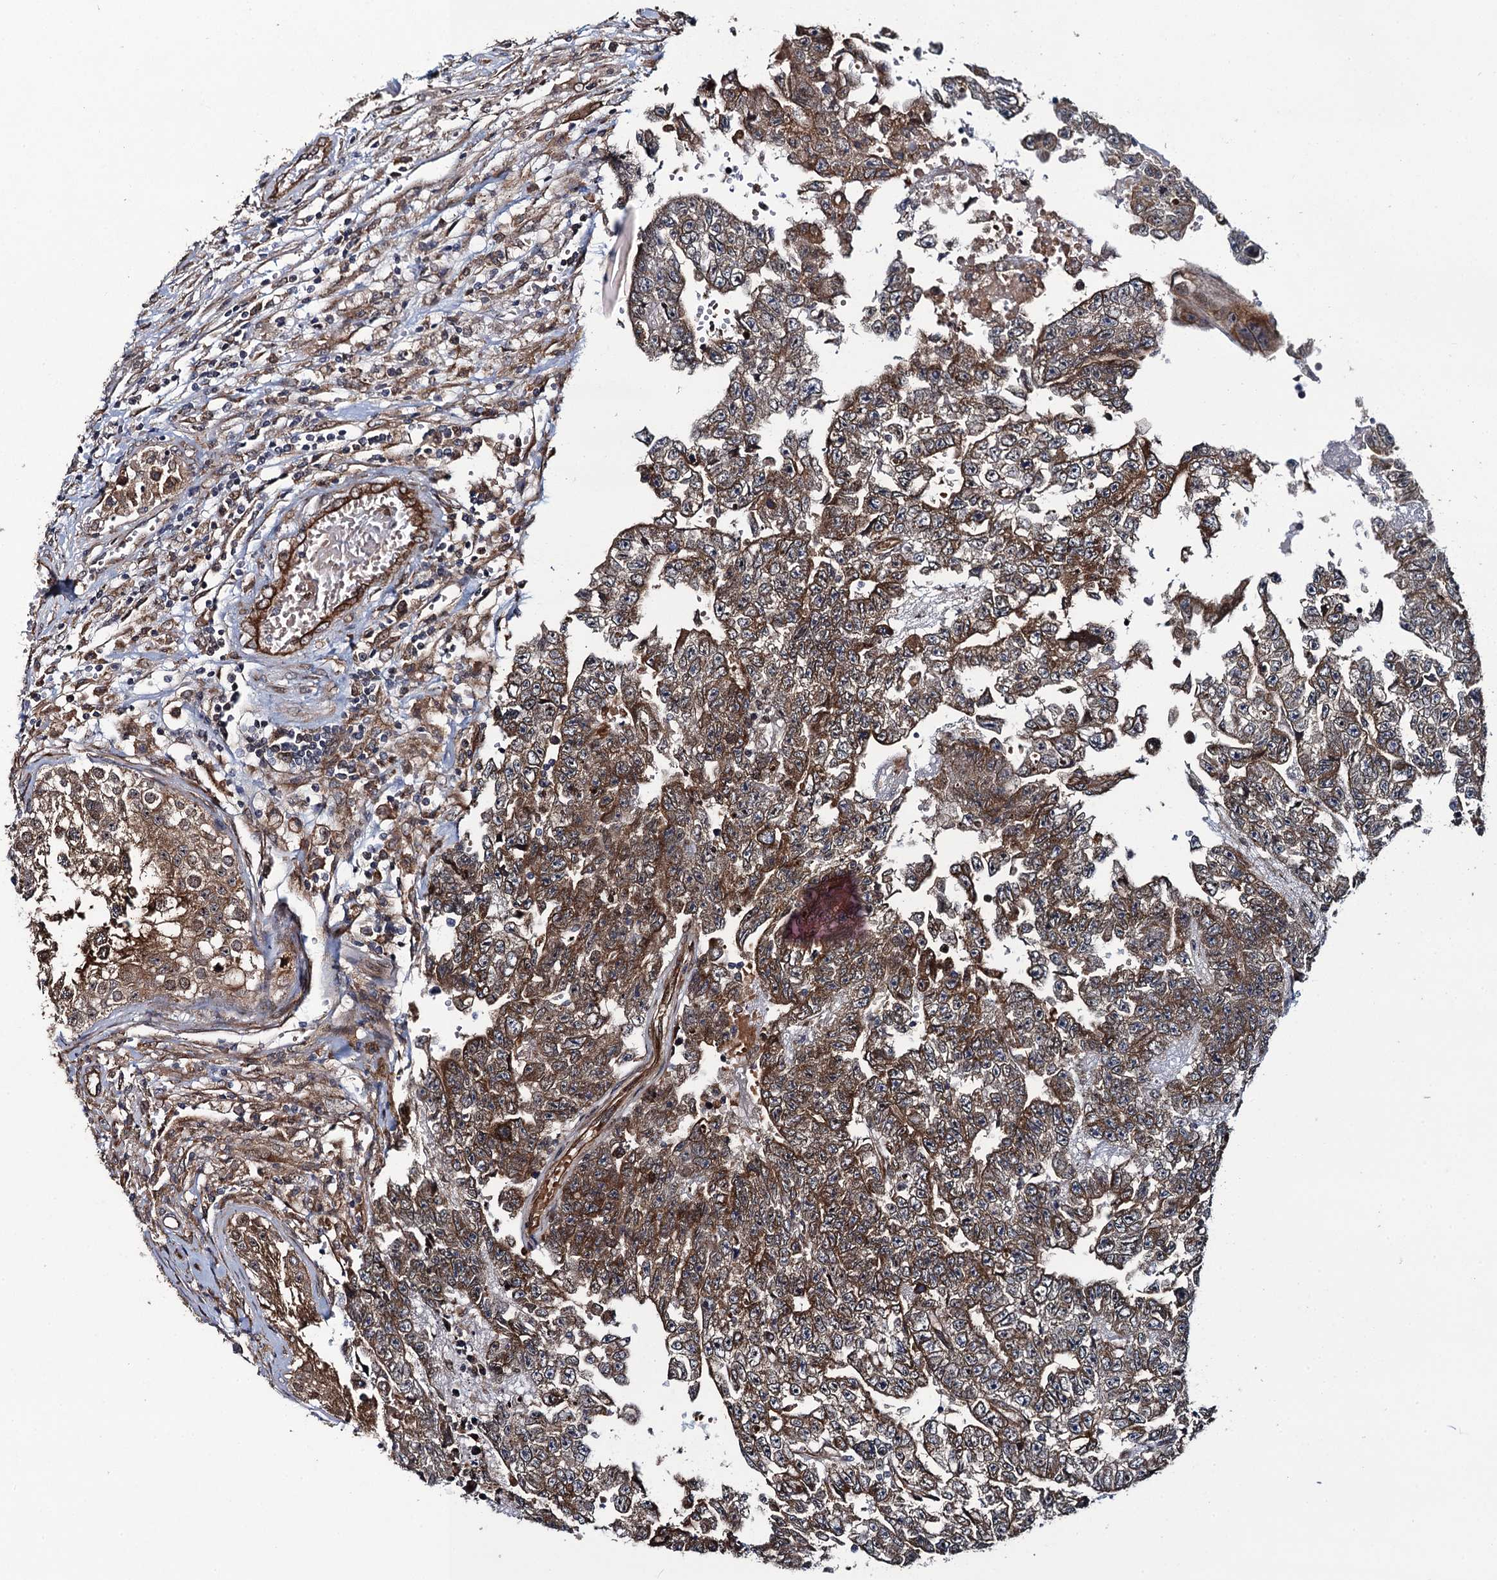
{"staining": {"intensity": "moderate", "quantity": ">75%", "location": "cytoplasmic/membranous"}, "tissue": "testis cancer", "cell_type": "Tumor cells", "image_type": "cancer", "snomed": [{"axis": "morphology", "description": "Carcinoma, Embryonal, NOS"}, {"axis": "topography", "description": "Testis"}], "caption": "The immunohistochemical stain labels moderate cytoplasmic/membranous positivity in tumor cells of embryonal carcinoma (testis) tissue.", "gene": "EVX2", "patient": {"sex": "male", "age": 25}}